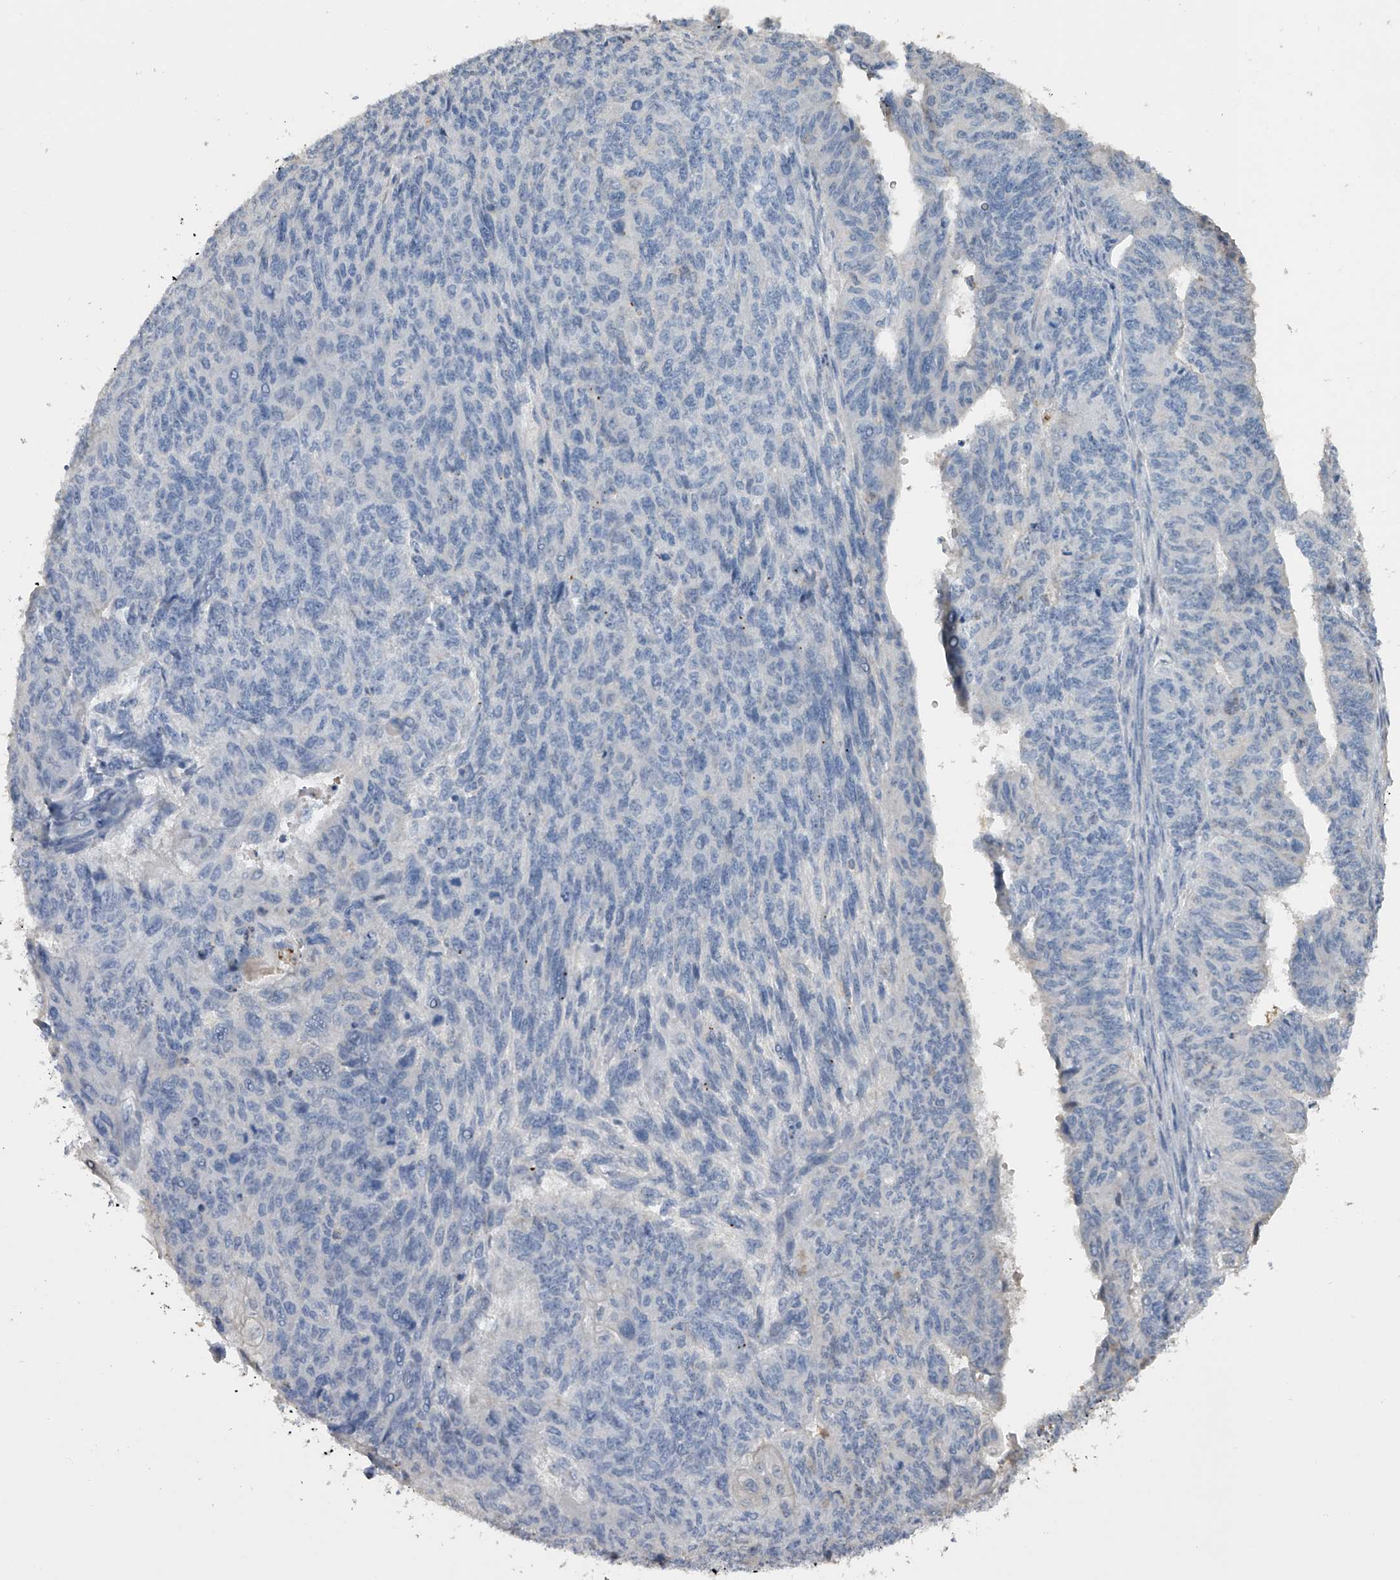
{"staining": {"intensity": "negative", "quantity": "none", "location": "none"}, "tissue": "endometrial cancer", "cell_type": "Tumor cells", "image_type": "cancer", "snomed": [{"axis": "morphology", "description": "Adenocarcinoma, NOS"}, {"axis": "topography", "description": "Endometrium"}], "caption": "The image reveals no staining of tumor cells in endometrial adenocarcinoma.", "gene": "DOCK9", "patient": {"sex": "female", "age": 32}}